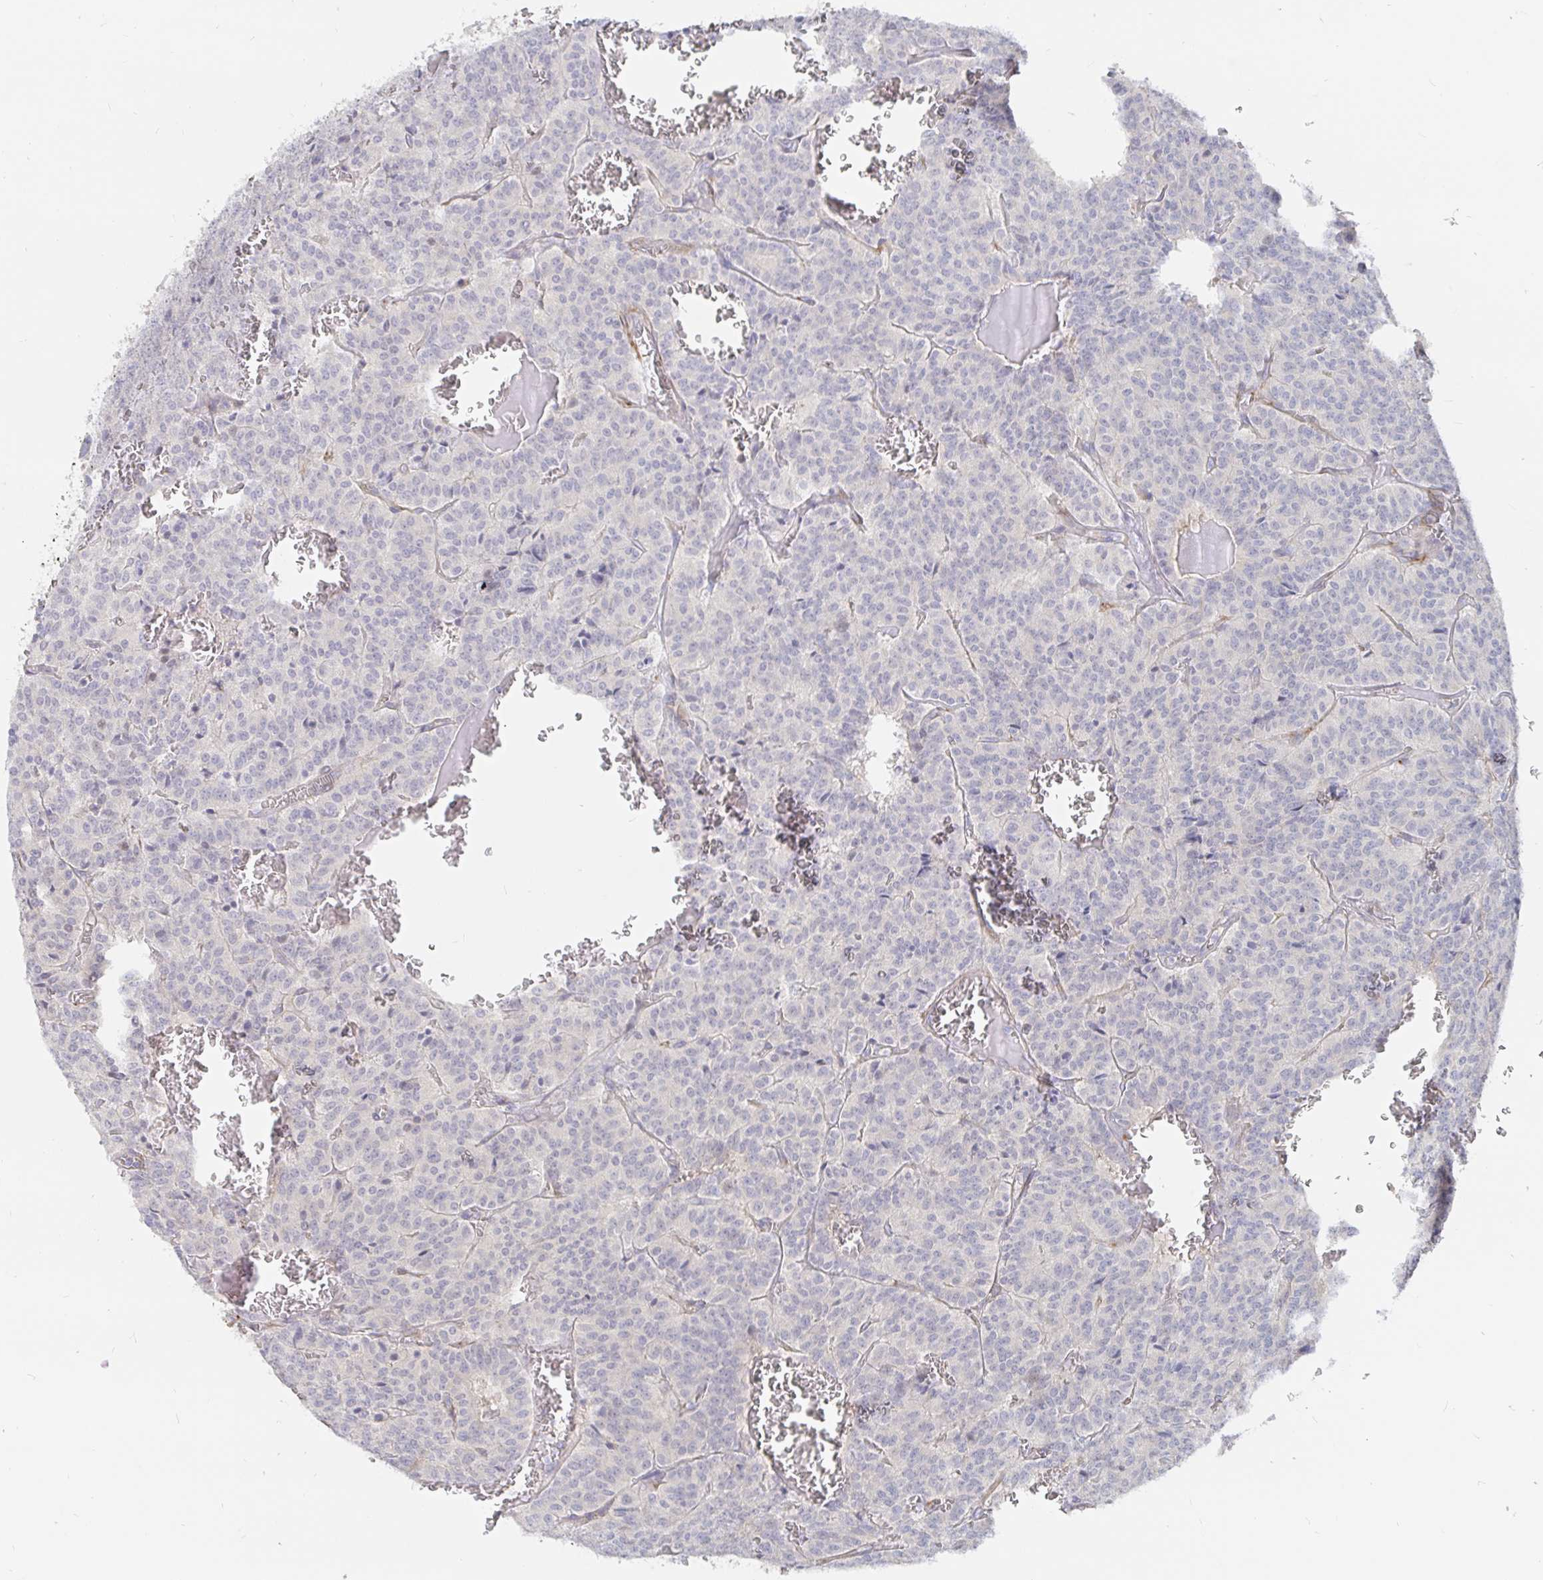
{"staining": {"intensity": "negative", "quantity": "none", "location": "none"}, "tissue": "carcinoid", "cell_type": "Tumor cells", "image_type": "cancer", "snomed": [{"axis": "morphology", "description": "Carcinoid, malignant, NOS"}, {"axis": "topography", "description": "Lung"}], "caption": "Carcinoid stained for a protein using IHC reveals no expression tumor cells.", "gene": "KCTD19", "patient": {"sex": "male", "age": 70}}